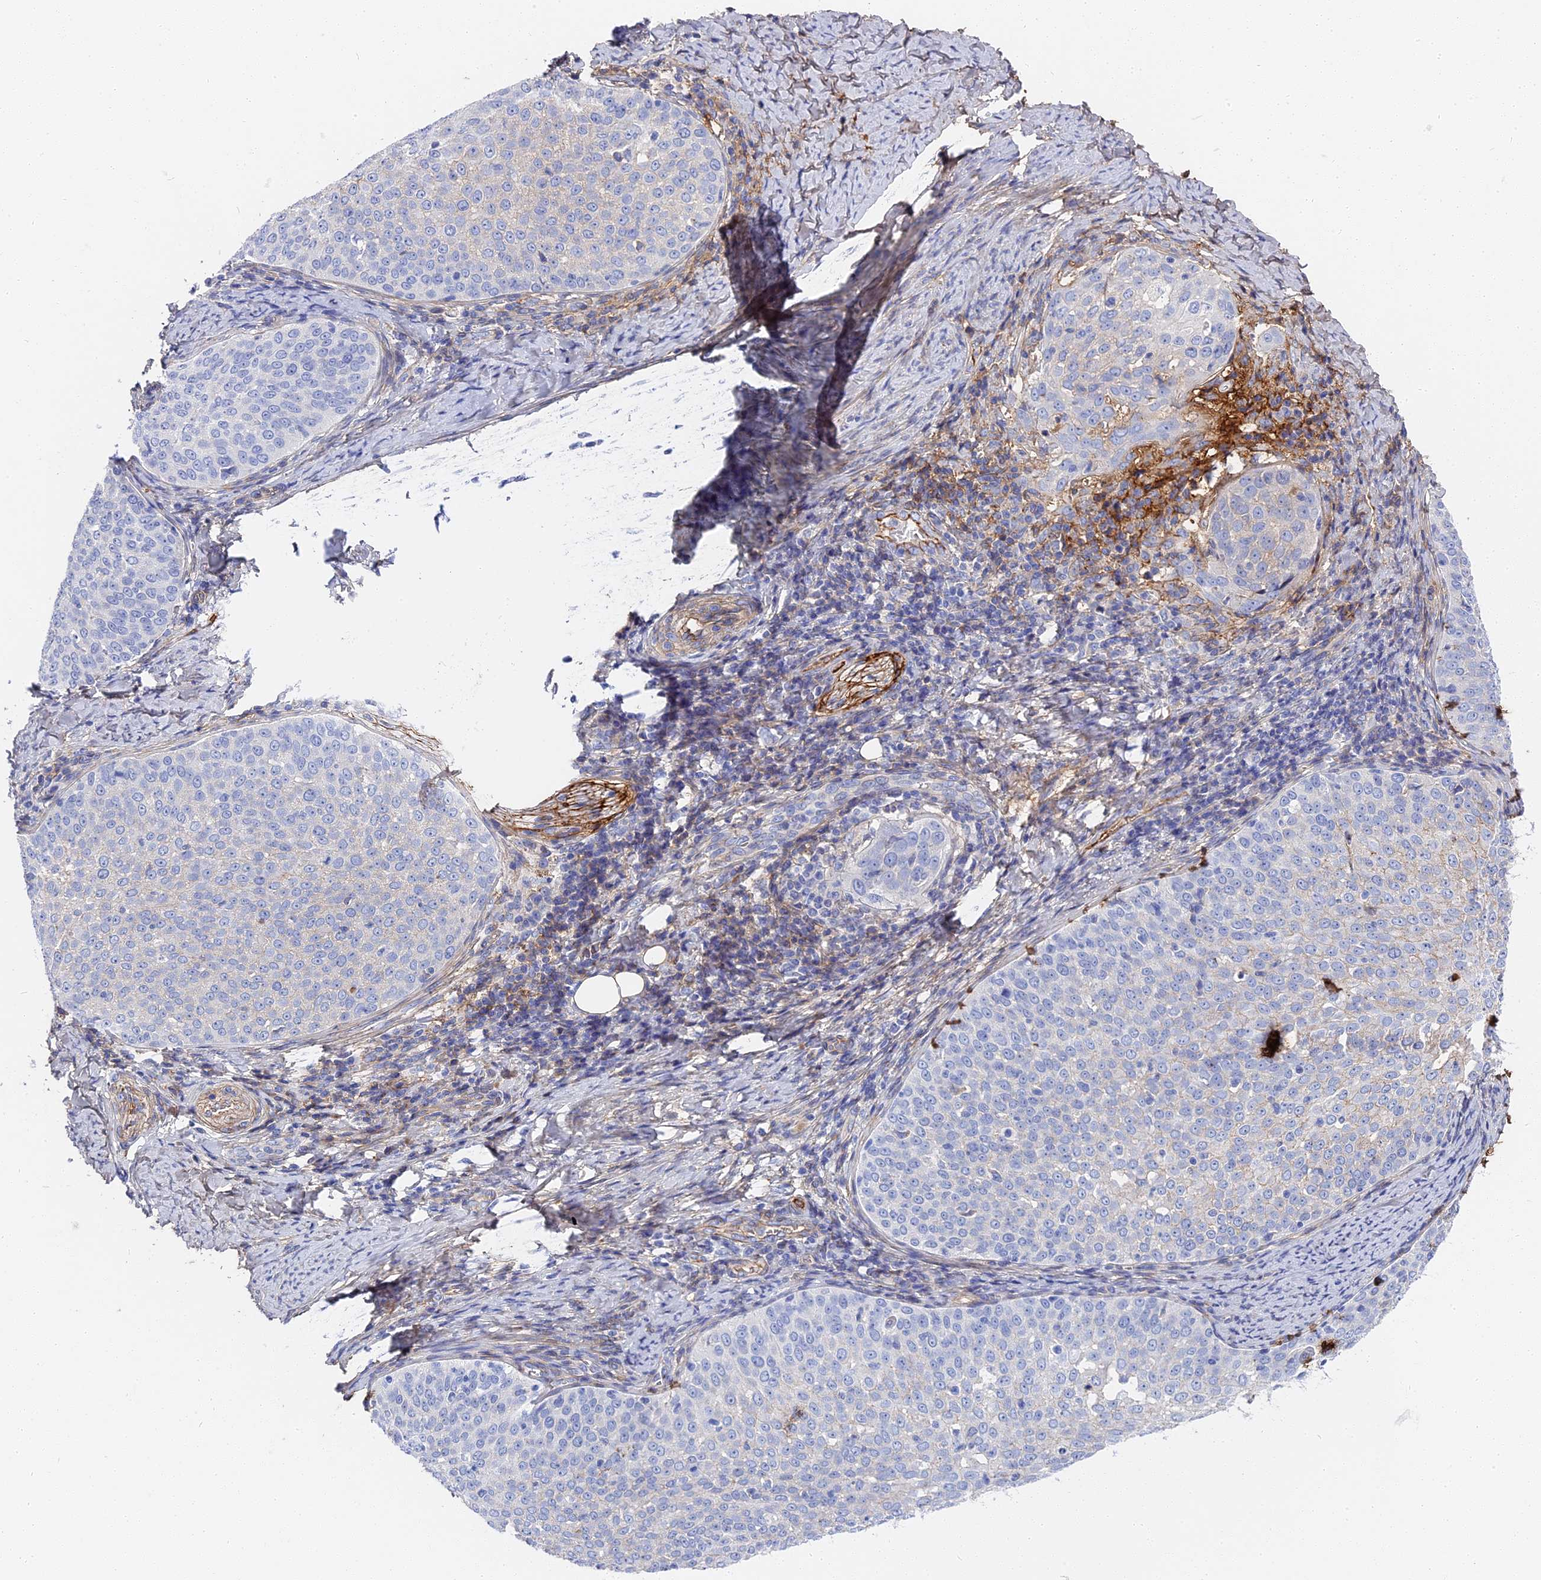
{"staining": {"intensity": "strong", "quantity": "<25%", "location": "cytoplasmic/membranous"}, "tissue": "cervical cancer", "cell_type": "Tumor cells", "image_type": "cancer", "snomed": [{"axis": "morphology", "description": "Squamous cell carcinoma, NOS"}, {"axis": "topography", "description": "Cervix"}], "caption": "The image shows a brown stain indicating the presence of a protein in the cytoplasmic/membranous of tumor cells in cervical cancer (squamous cell carcinoma).", "gene": "ITIH1", "patient": {"sex": "female", "age": 57}}